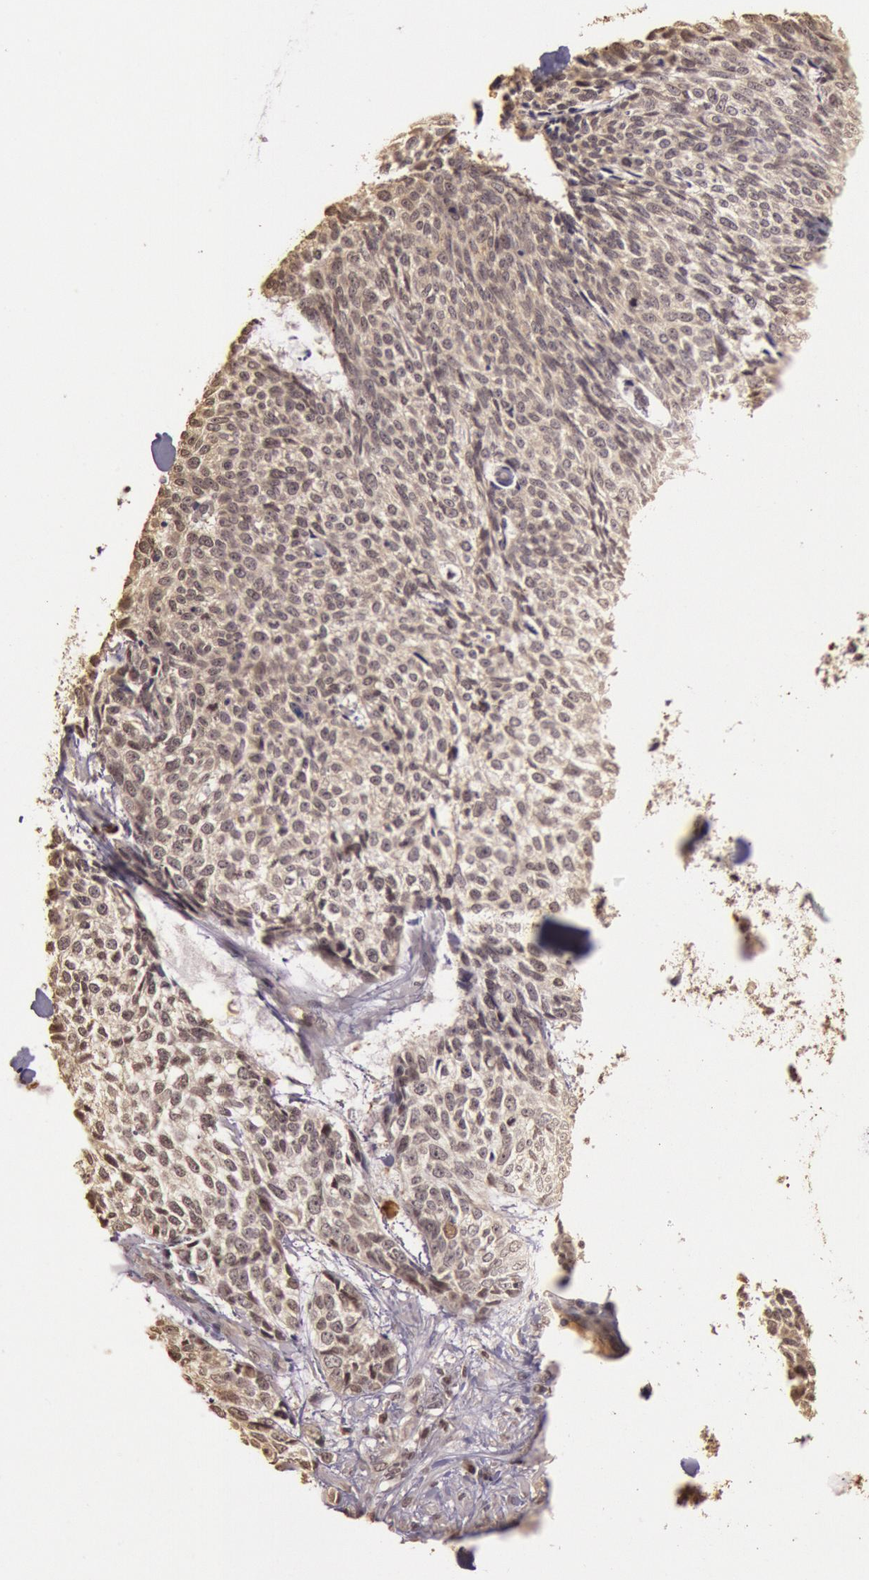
{"staining": {"intensity": "weak", "quantity": ">75%", "location": "cytoplasmic/membranous,nuclear"}, "tissue": "skin cancer", "cell_type": "Tumor cells", "image_type": "cancer", "snomed": [{"axis": "morphology", "description": "Basal cell carcinoma"}, {"axis": "topography", "description": "Skin"}], "caption": "There is low levels of weak cytoplasmic/membranous and nuclear positivity in tumor cells of skin basal cell carcinoma, as demonstrated by immunohistochemical staining (brown color).", "gene": "SOD1", "patient": {"sex": "female", "age": 89}}